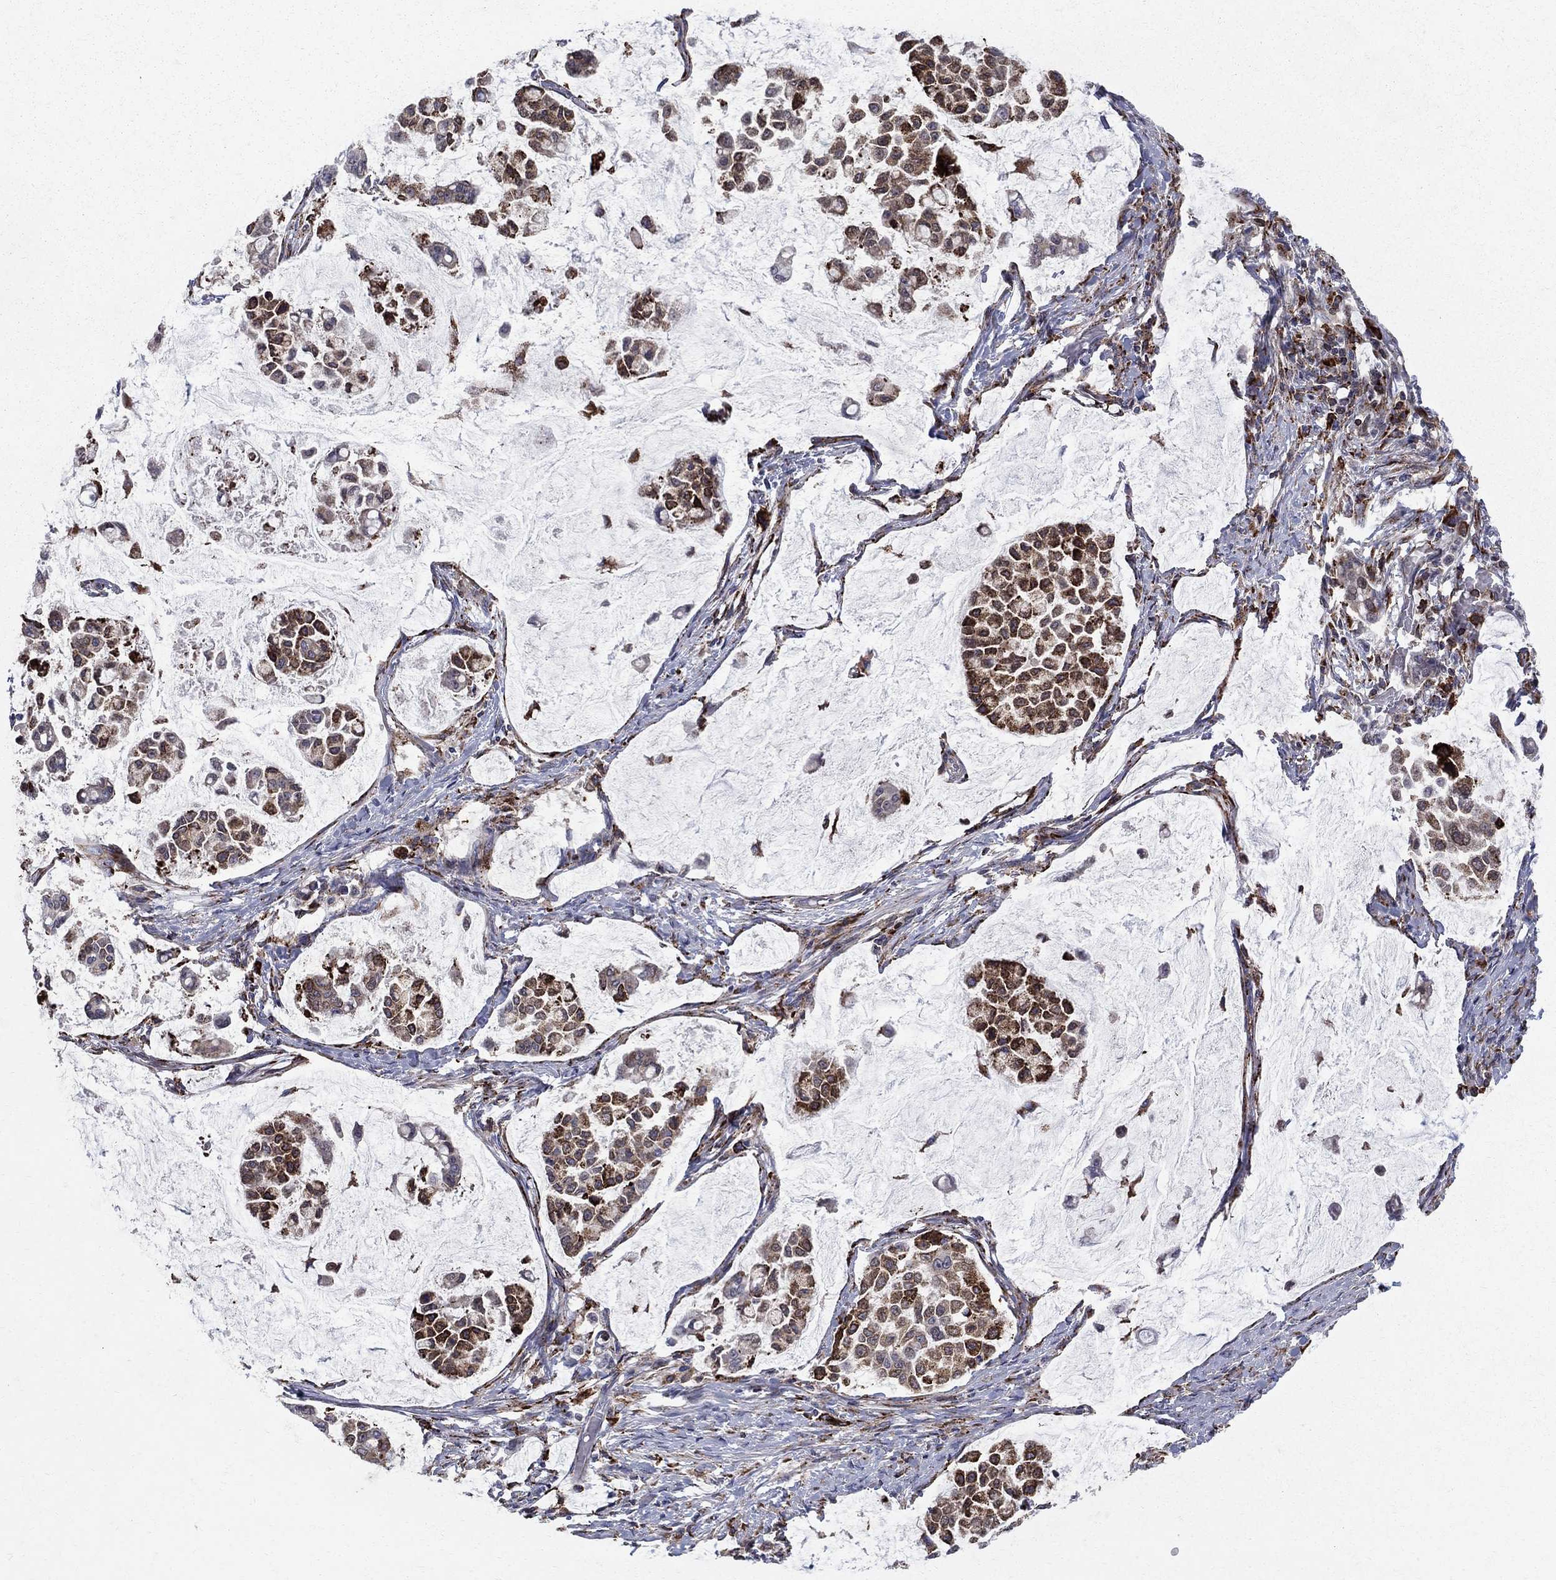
{"staining": {"intensity": "strong", "quantity": "25%-75%", "location": "cytoplasmic/membranous"}, "tissue": "stomach cancer", "cell_type": "Tumor cells", "image_type": "cancer", "snomed": [{"axis": "morphology", "description": "Adenocarcinoma, NOS"}, {"axis": "topography", "description": "Stomach"}], "caption": "Protein staining reveals strong cytoplasmic/membranous positivity in about 25%-75% of tumor cells in stomach cancer (adenocarcinoma).", "gene": "CAB39L", "patient": {"sex": "male", "age": 82}}